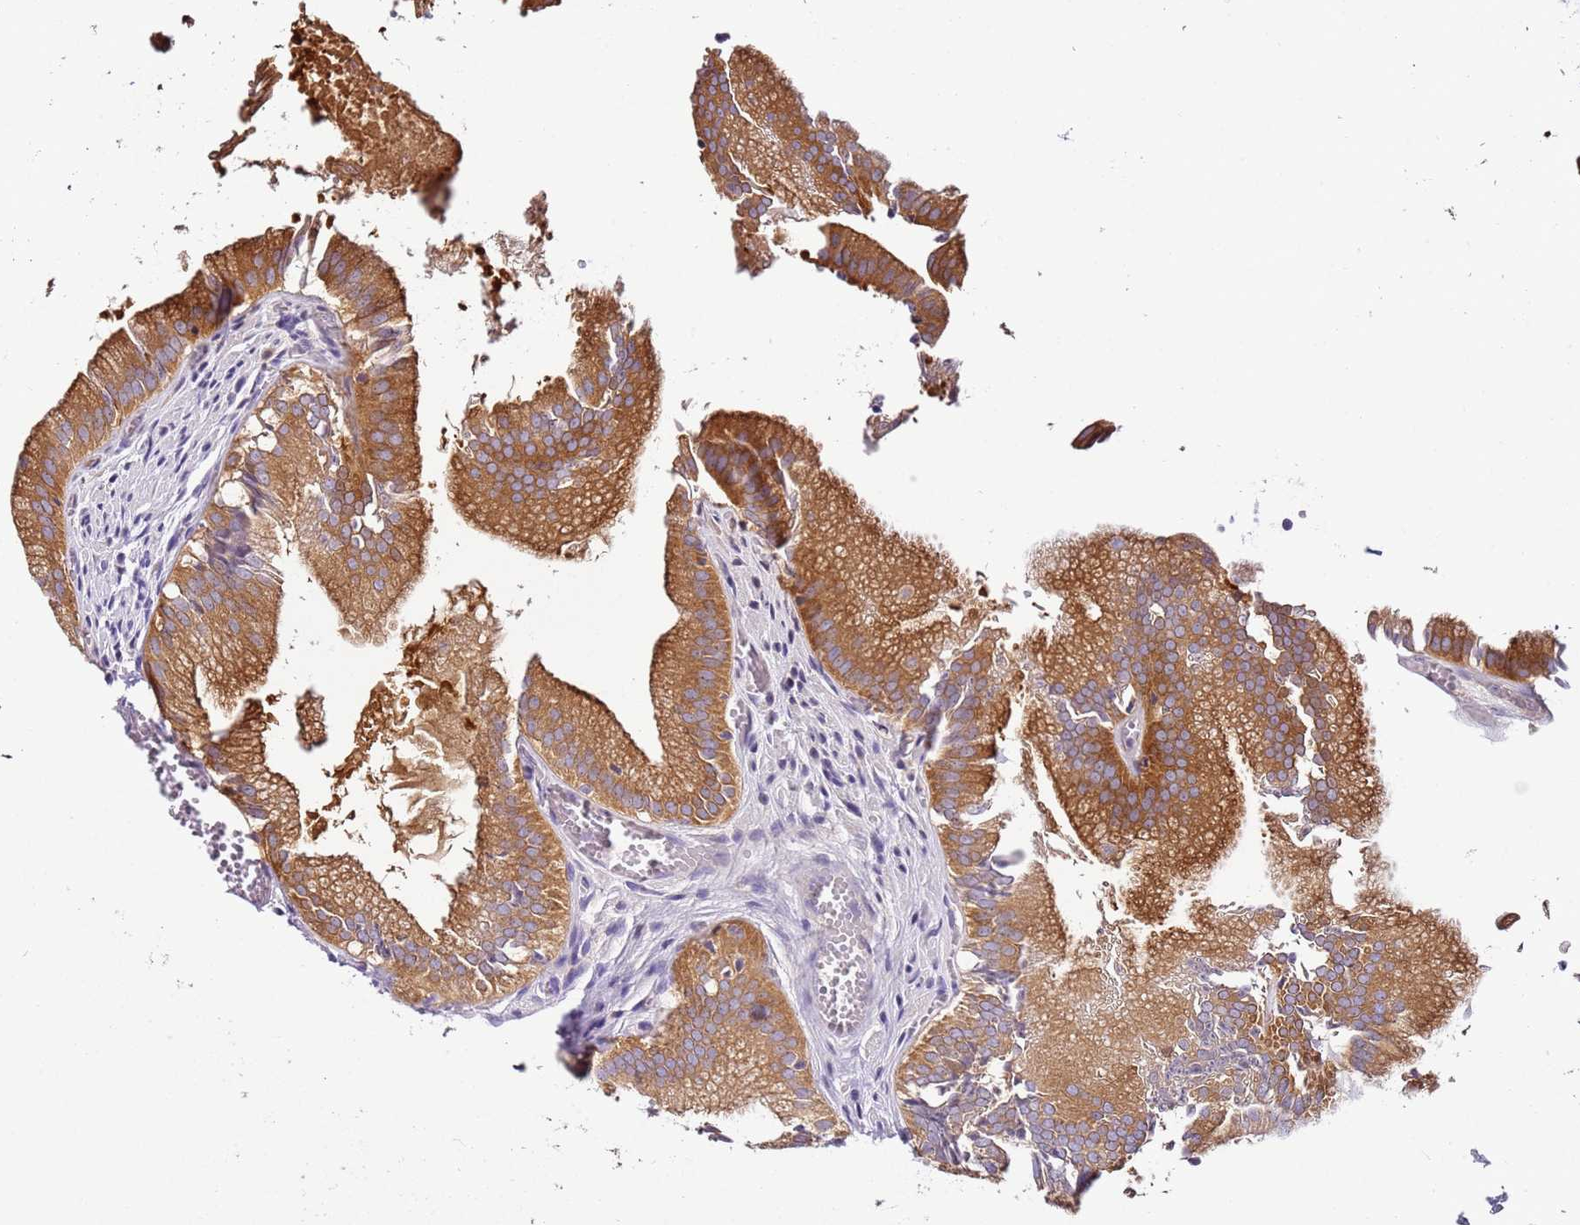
{"staining": {"intensity": "strong", "quantity": ">75%", "location": "cytoplasmic/membranous"}, "tissue": "gallbladder", "cell_type": "Glandular cells", "image_type": "normal", "snomed": [{"axis": "morphology", "description": "Normal tissue, NOS"}, {"axis": "topography", "description": "Gallbladder"}, {"axis": "topography", "description": "Peripheral nerve tissue"}], "caption": "Brown immunohistochemical staining in benign gallbladder shows strong cytoplasmic/membranous expression in approximately >75% of glandular cells.", "gene": "HGD", "patient": {"sex": "male", "age": 17}}